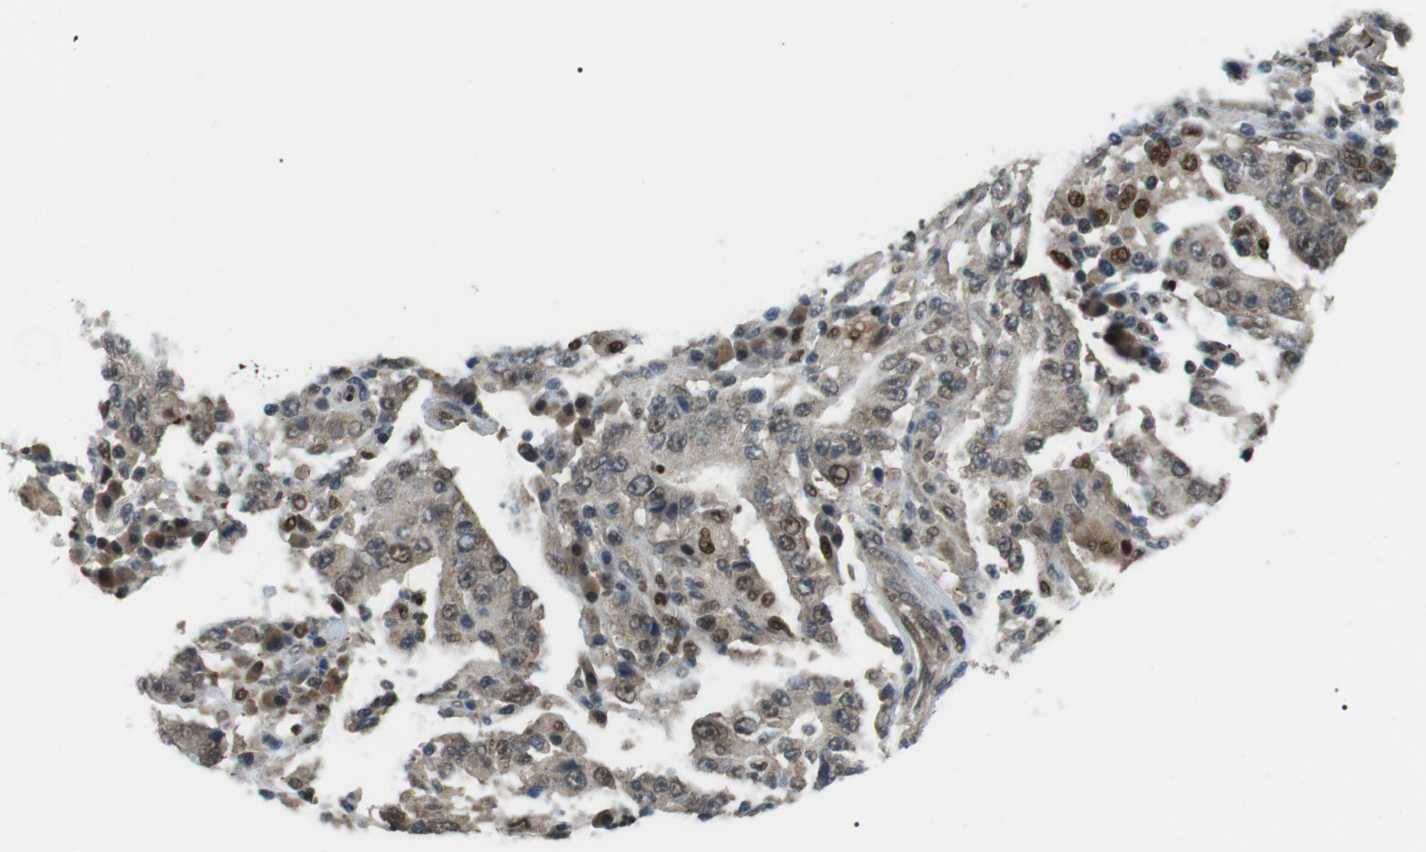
{"staining": {"intensity": "weak", "quantity": "25%-75%", "location": "nuclear"}, "tissue": "stomach cancer", "cell_type": "Tumor cells", "image_type": "cancer", "snomed": [{"axis": "morphology", "description": "Normal tissue, NOS"}, {"axis": "morphology", "description": "Adenocarcinoma, NOS"}, {"axis": "topography", "description": "Stomach, upper"}, {"axis": "topography", "description": "Stomach"}], "caption": "High-magnification brightfield microscopy of stomach cancer (adenocarcinoma) stained with DAB (brown) and counterstained with hematoxylin (blue). tumor cells exhibit weak nuclear staining is present in approximately25%-75% of cells. The staining was performed using DAB (3,3'-diaminobenzidine) to visualize the protein expression in brown, while the nuclei were stained in blue with hematoxylin (Magnification: 20x).", "gene": "ORAI3", "patient": {"sex": "male", "age": 59}}